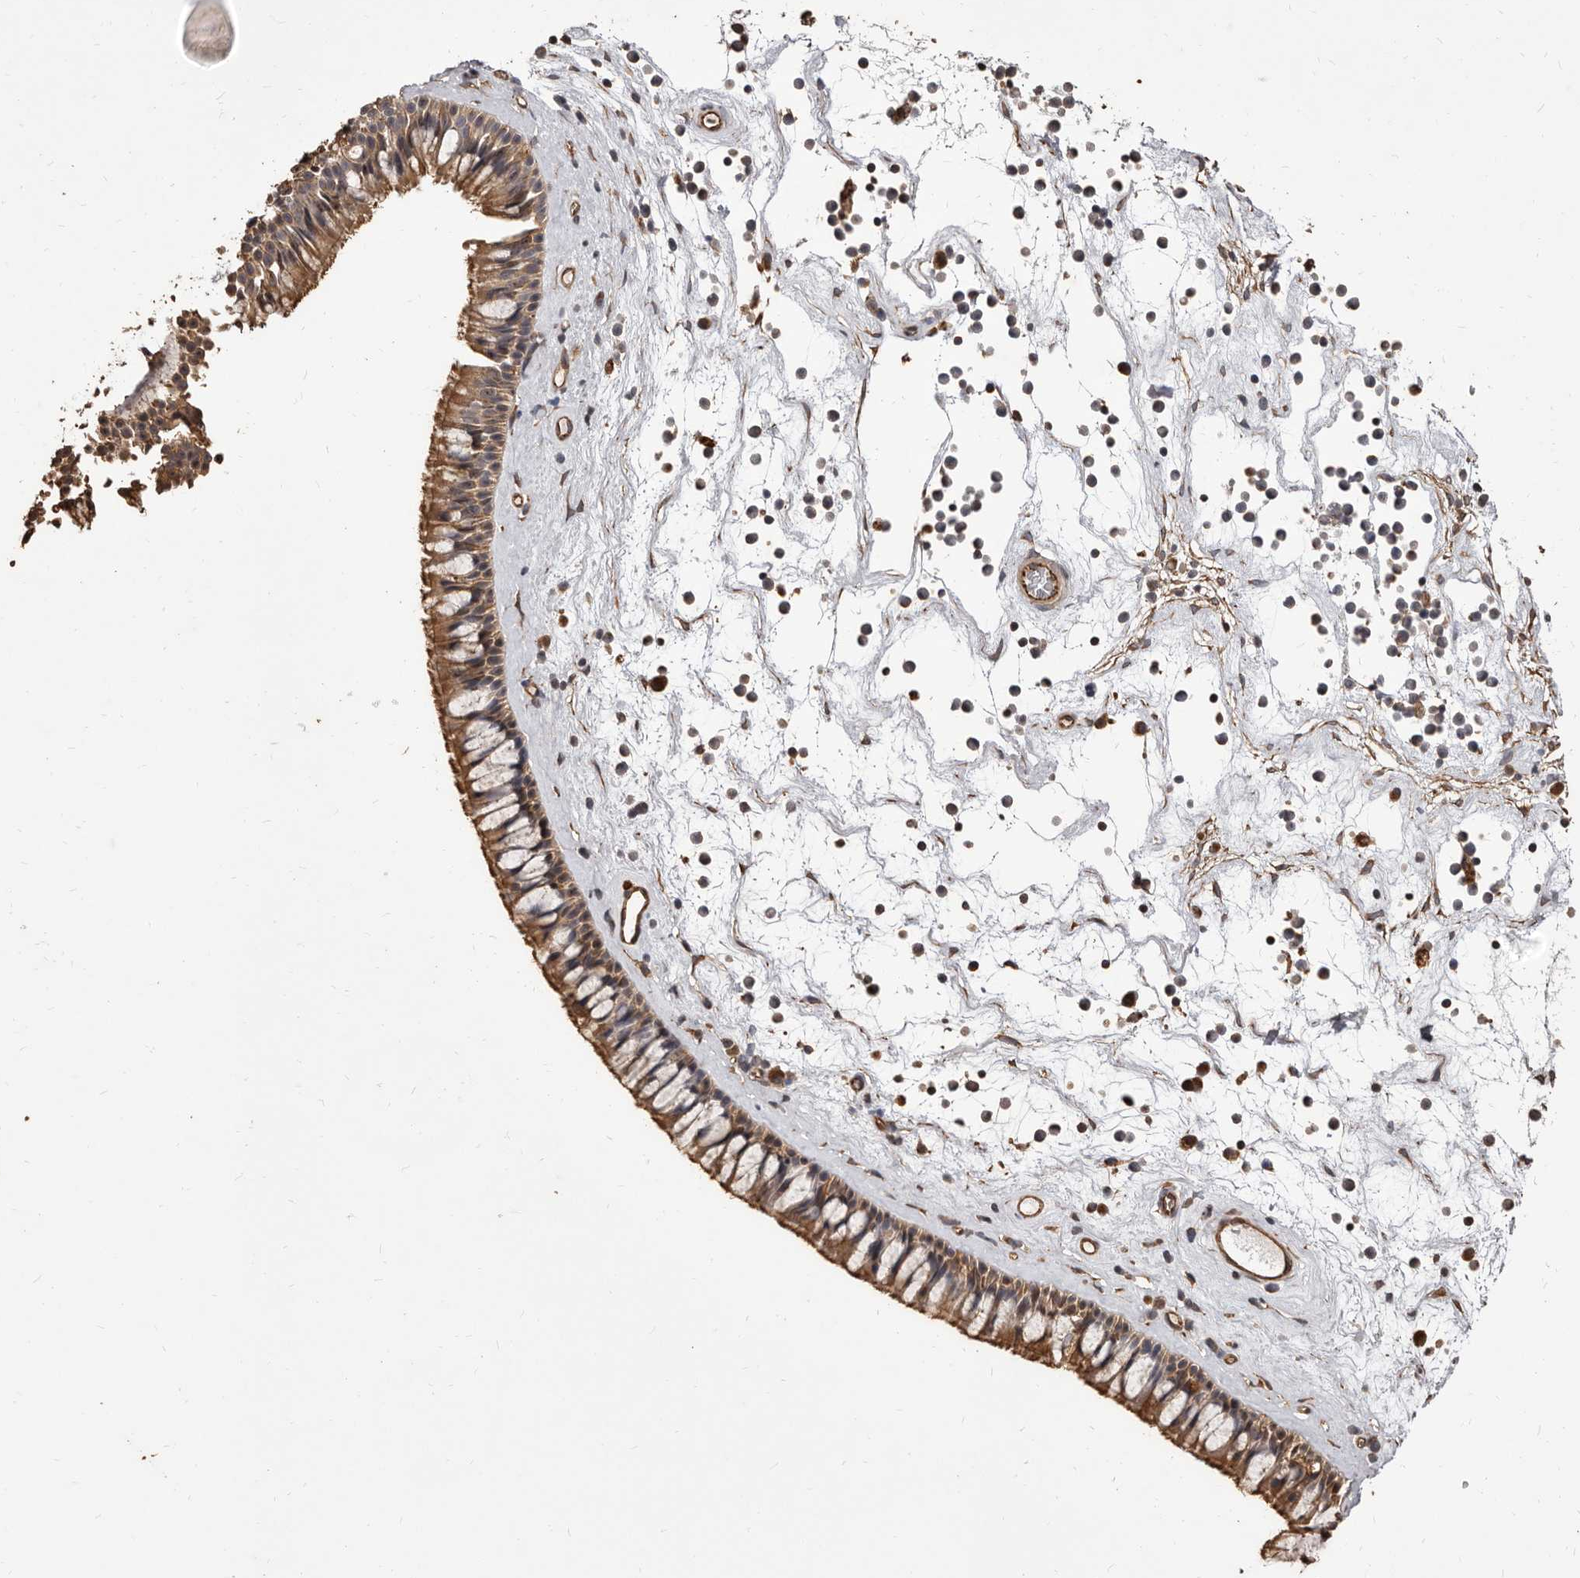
{"staining": {"intensity": "moderate", "quantity": ">75%", "location": "cytoplasmic/membranous"}, "tissue": "nasopharynx", "cell_type": "Respiratory epithelial cells", "image_type": "normal", "snomed": [{"axis": "morphology", "description": "Normal tissue, NOS"}, {"axis": "topography", "description": "Nasopharynx"}], "caption": "Immunohistochemistry staining of normal nasopharynx, which shows medium levels of moderate cytoplasmic/membranous positivity in approximately >75% of respiratory epithelial cells indicating moderate cytoplasmic/membranous protein positivity. The staining was performed using DAB (brown) for protein detection and nuclei were counterstained in hematoxylin (blue).", "gene": "ALPK1", "patient": {"sex": "male", "age": 64}}